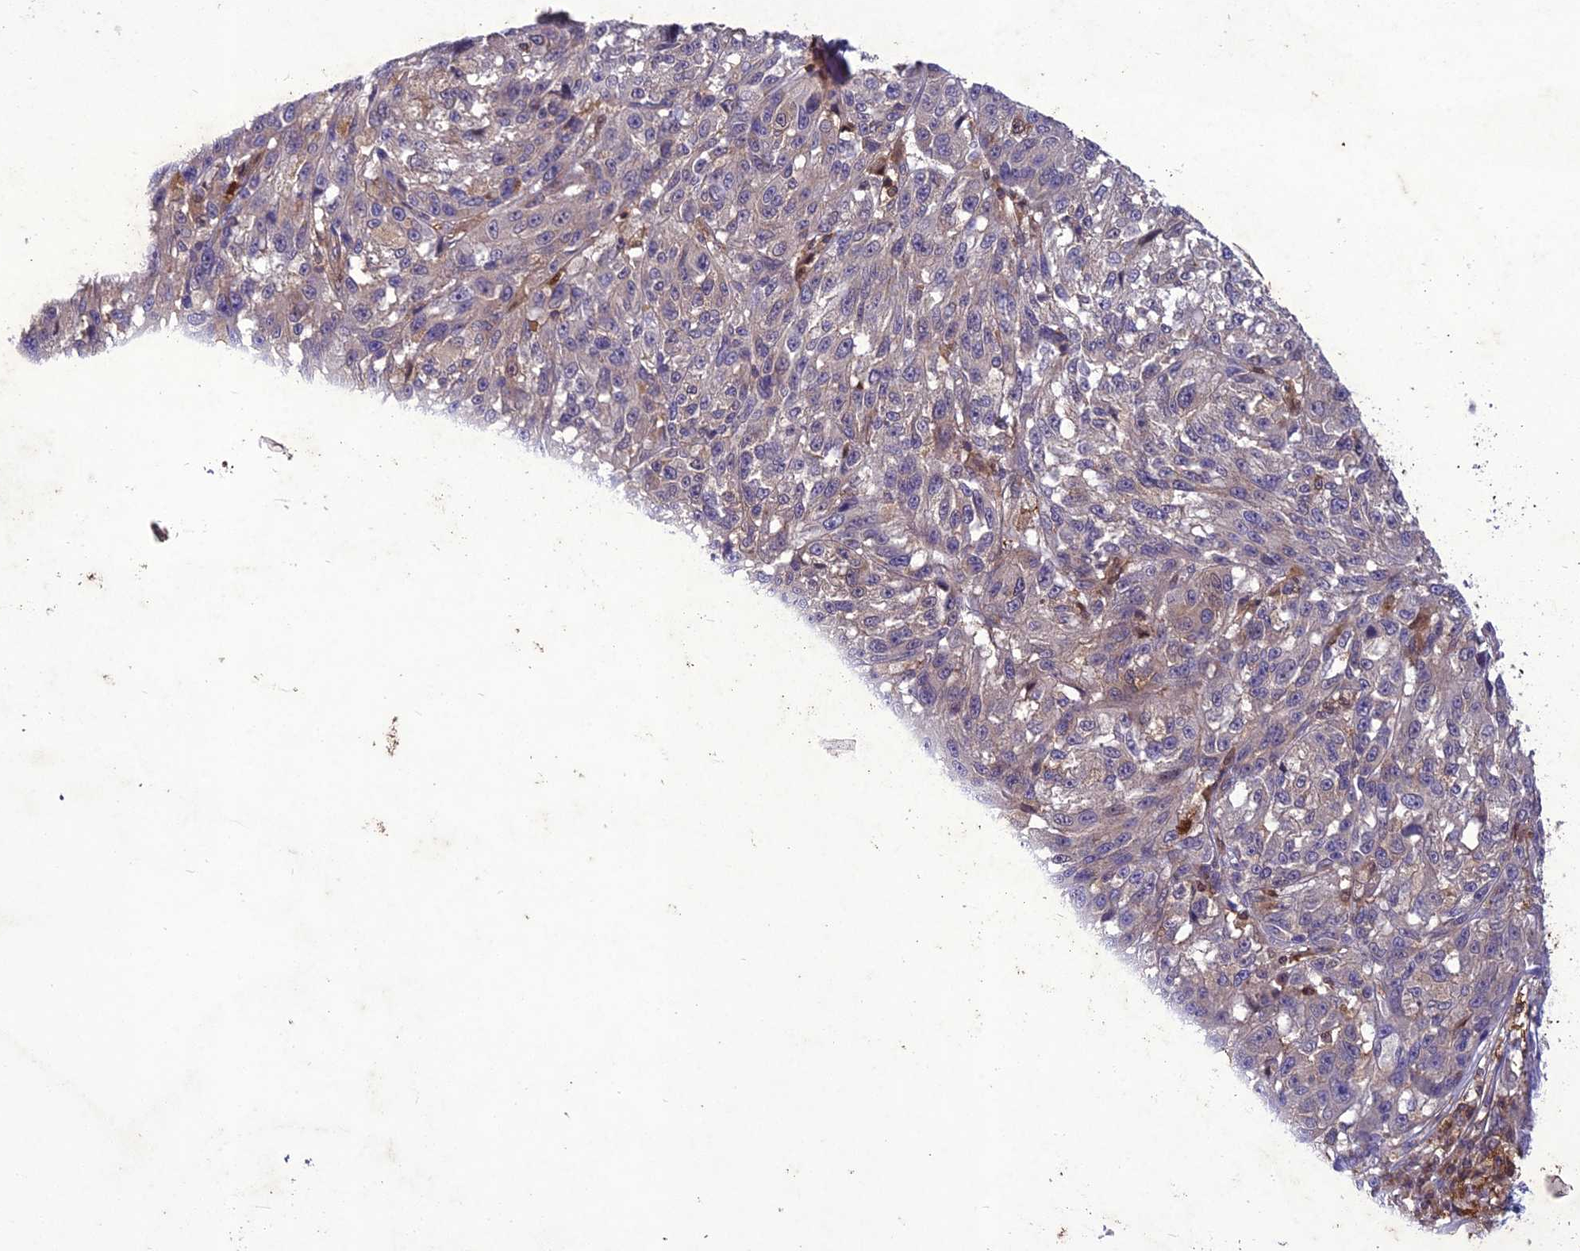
{"staining": {"intensity": "negative", "quantity": "none", "location": "none"}, "tissue": "melanoma", "cell_type": "Tumor cells", "image_type": "cancer", "snomed": [{"axis": "morphology", "description": "Malignant melanoma, NOS"}, {"axis": "topography", "description": "Skin"}], "caption": "High magnification brightfield microscopy of melanoma stained with DAB (brown) and counterstained with hematoxylin (blue): tumor cells show no significant positivity. (Brightfield microscopy of DAB (3,3'-diaminobenzidine) immunohistochemistry (IHC) at high magnification).", "gene": "GDF6", "patient": {"sex": "male", "age": 53}}